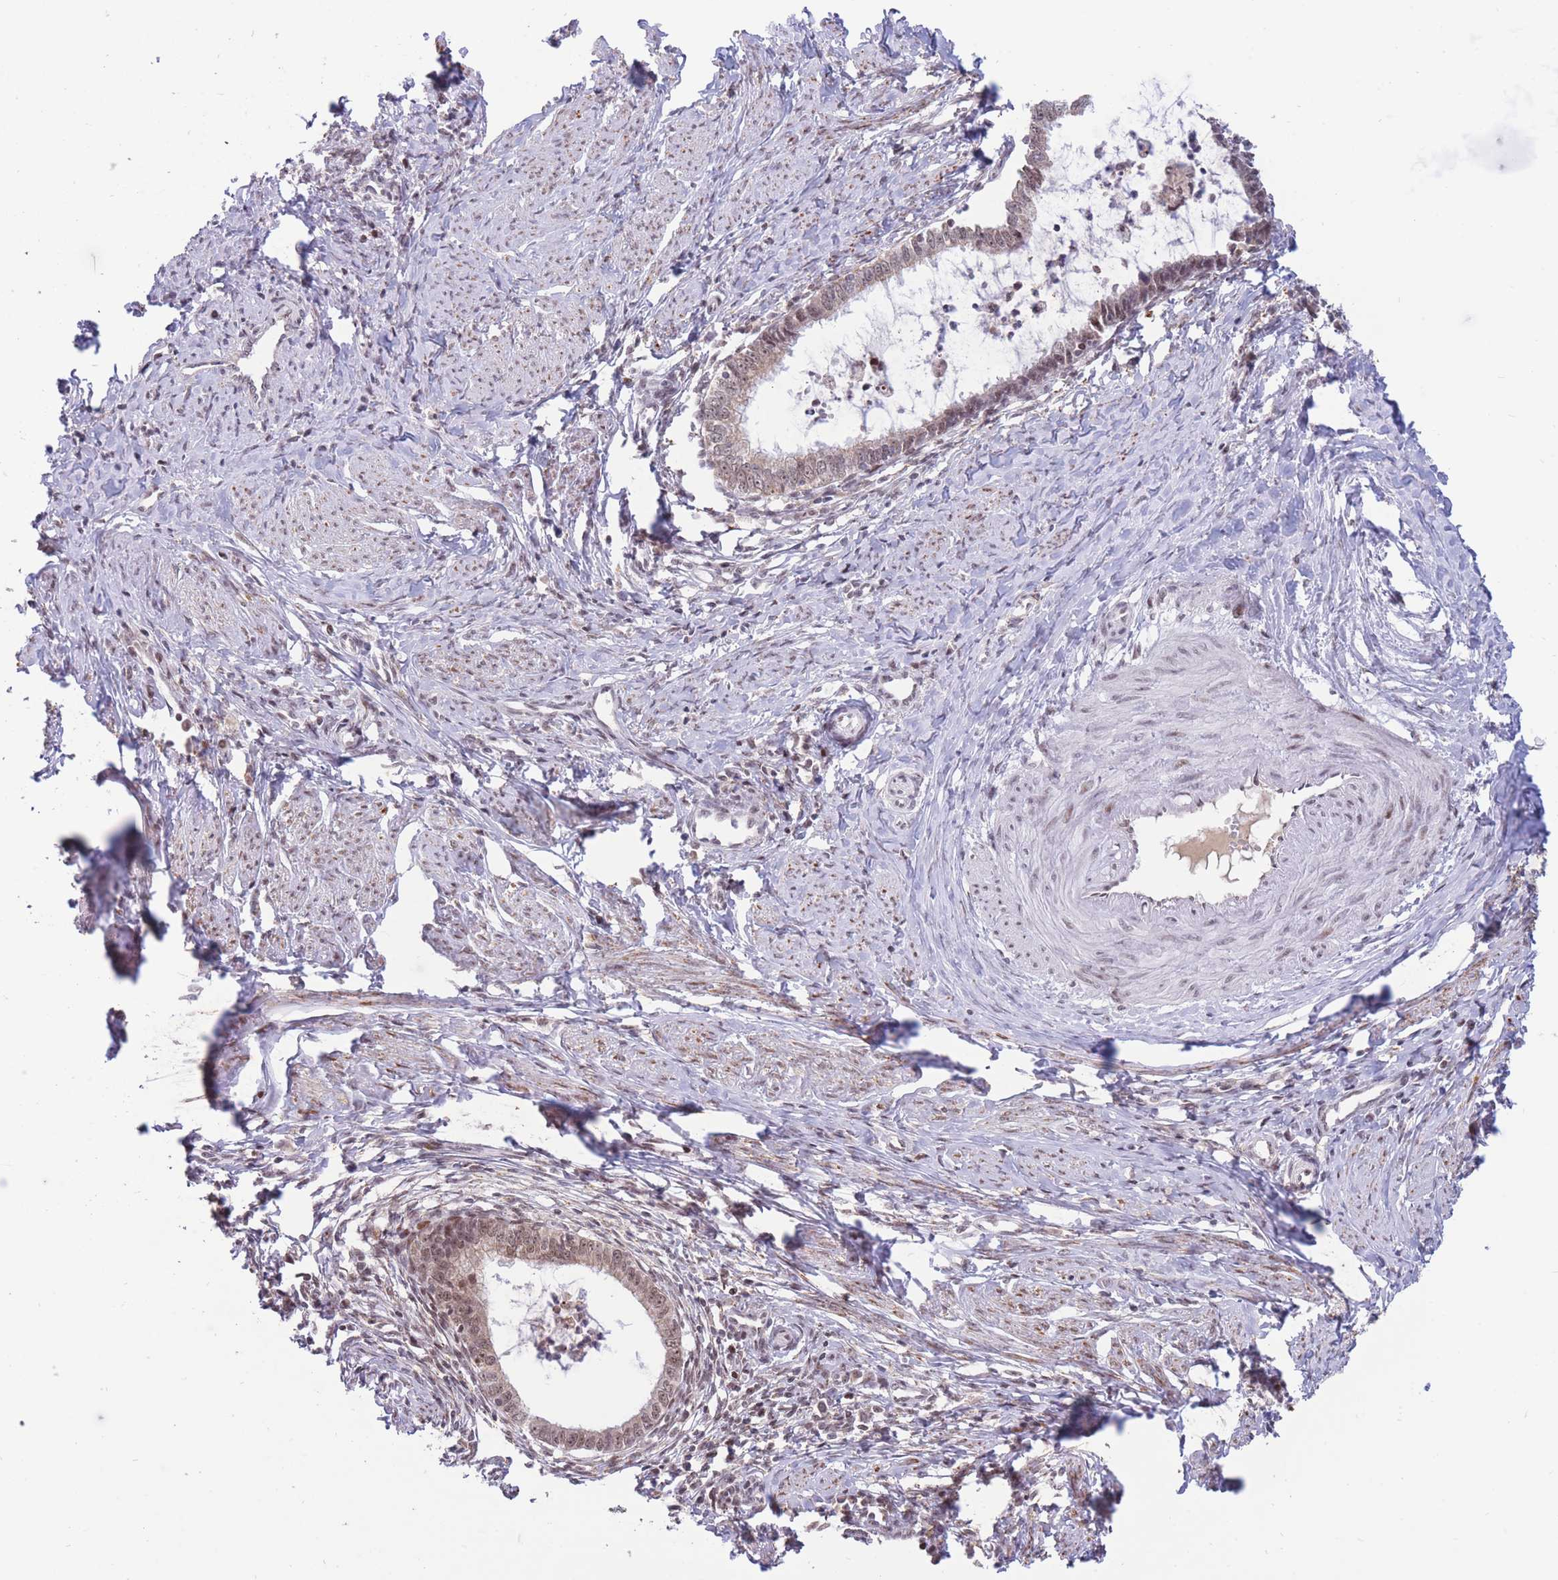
{"staining": {"intensity": "weak", "quantity": "25%-75%", "location": "nuclear"}, "tissue": "cervical cancer", "cell_type": "Tumor cells", "image_type": "cancer", "snomed": [{"axis": "morphology", "description": "Adenocarcinoma, NOS"}, {"axis": "topography", "description": "Cervix"}], "caption": "A high-resolution image shows immunohistochemistry staining of cervical cancer (adenocarcinoma), which demonstrates weak nuclear staining in approximately 25%-75% of tumor cells. Nuclei are stained in blue.", "gene": "TARBP2", "patient": {"sex": "female", "age": 36}}